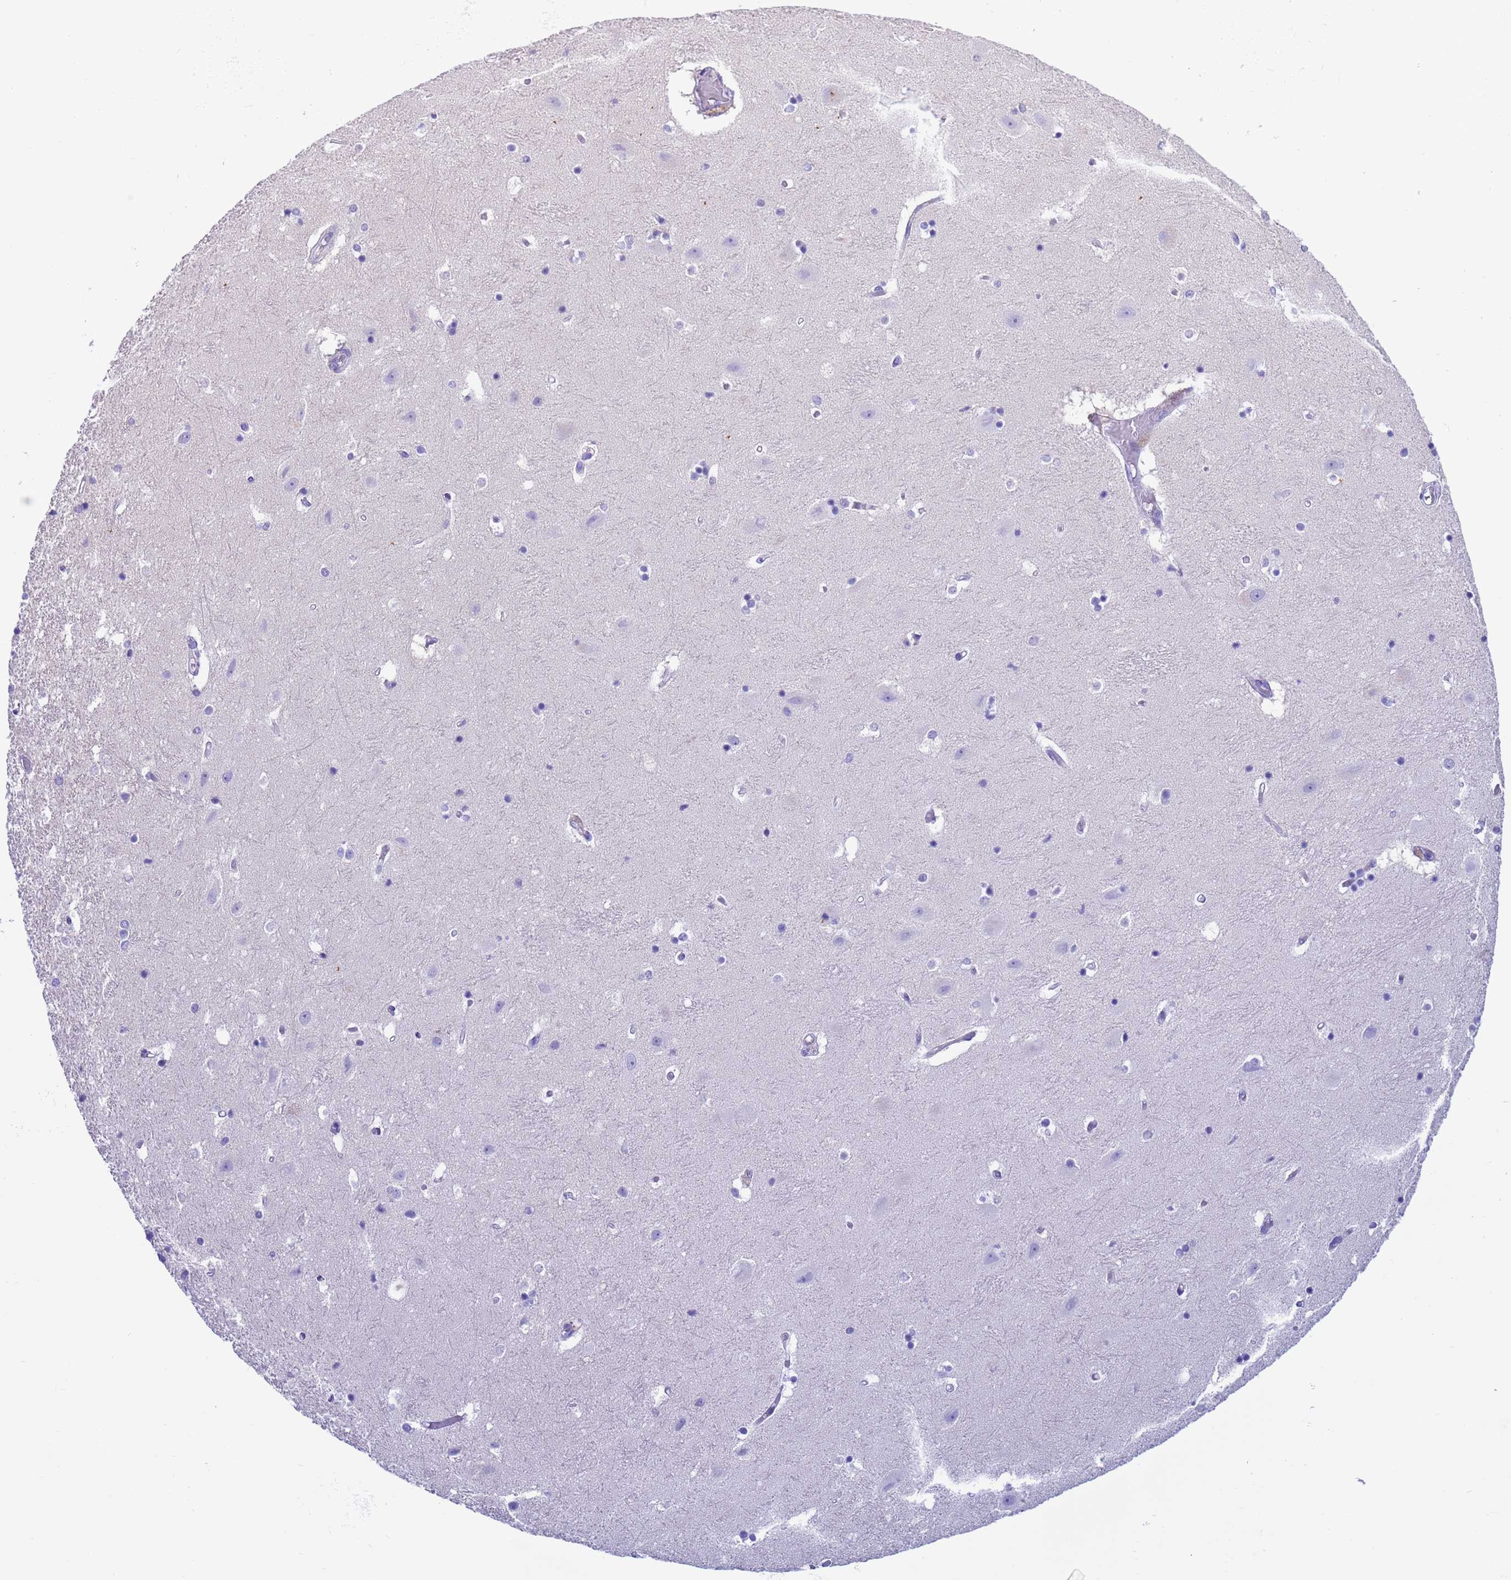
{"staining": {"intensity": "negative", "quantity": "none", "location": "none"}, "tissue": "hippocampus", "cell_type": "Glial cells", "image_type": "normal", "snomed": [{"axis": "morphology", "description": "Normal tissue, NOS"}, {"axis": "topography", "description": "Hippocampus"}], "caption": "This is an immunohistochemistry photomicrograph of unremarkable human hippocampus. There is no staining in glial cells.", "gene": "USP38", "patient": {"sex": "female", "age": 52}}